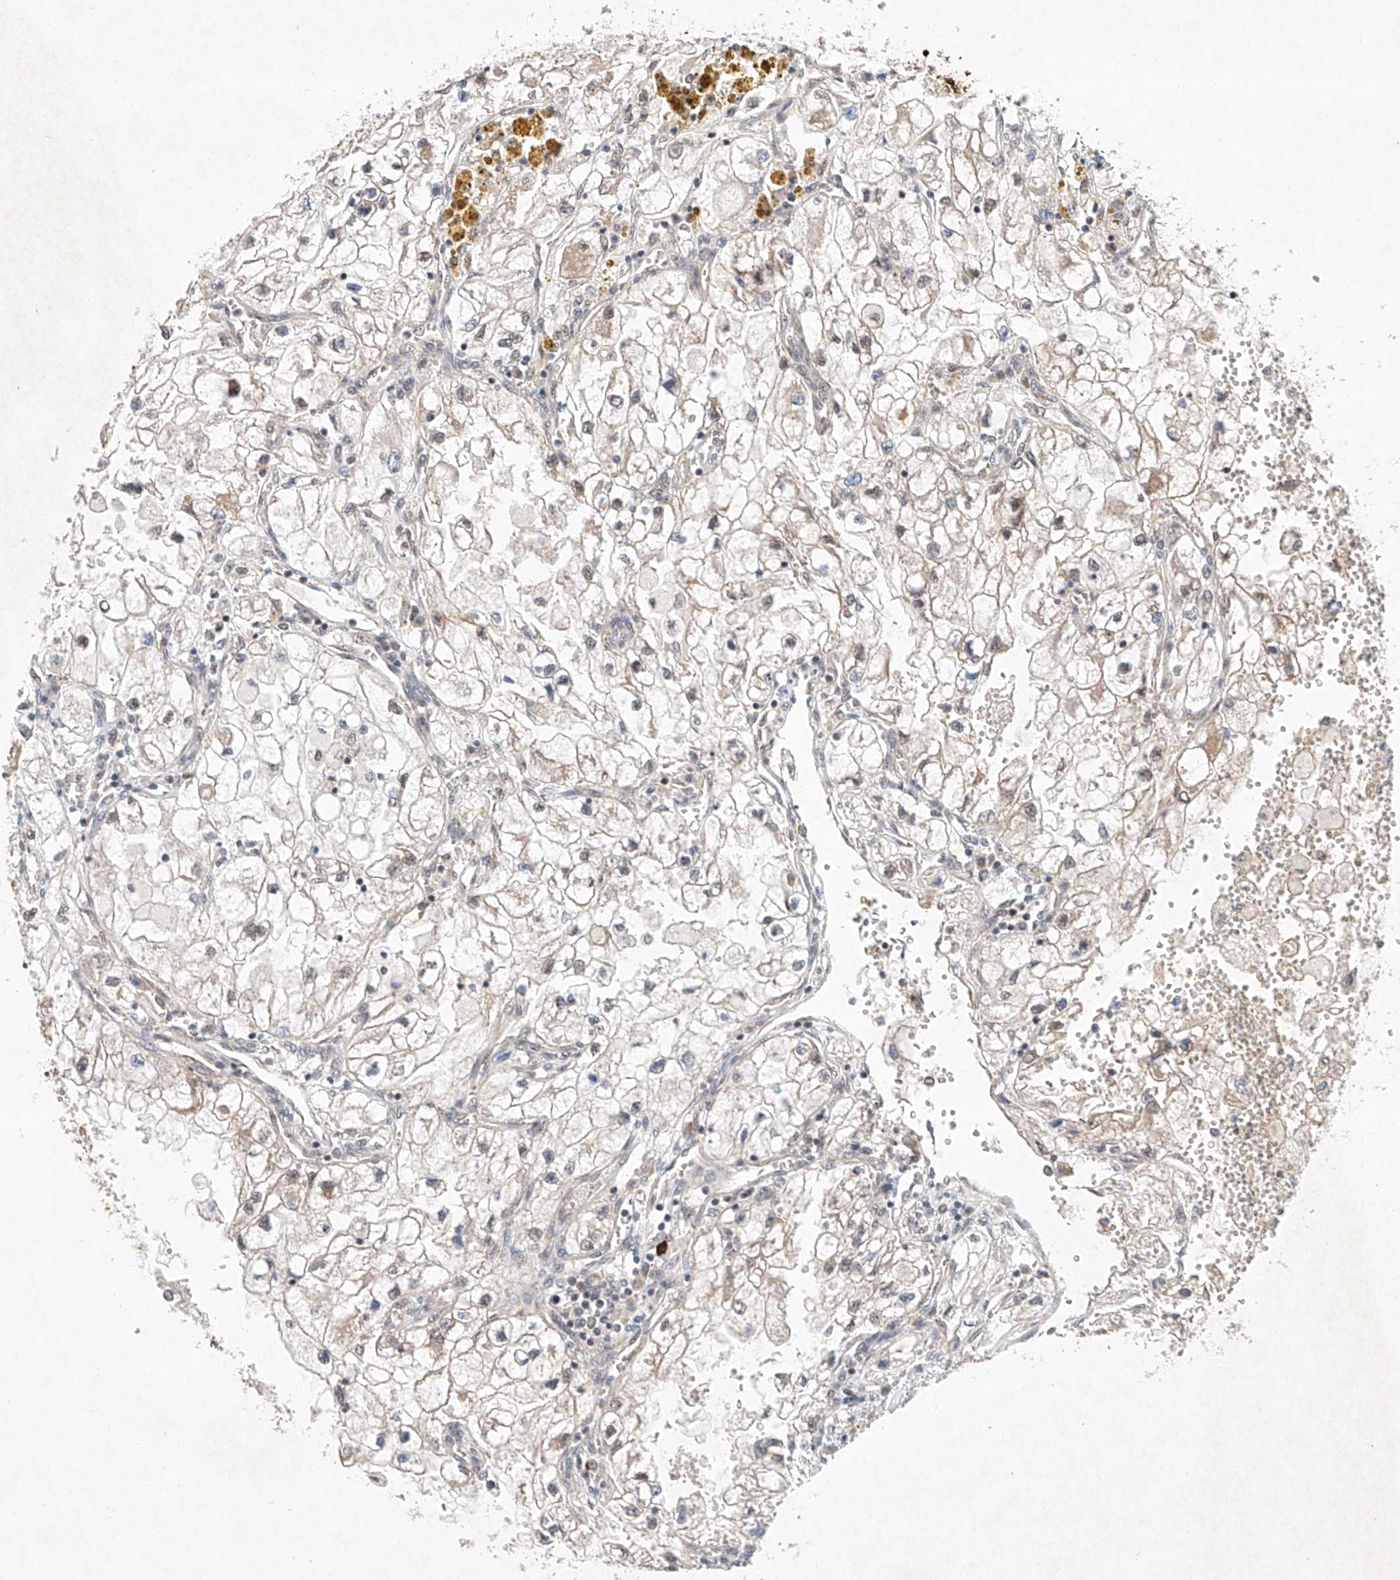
{"staining": {"intensity": "weak", "quantity": "<25%", "location": "cytoplasmic/membranous"}, "tissue": "renal cancer", "cell_type": "Tumor cells", "image_type": "cancer", "snomed": [{"axis": "morphology", "description": "Adenocarcinoma, NOS"}, {"axis": "topography", "description": "Kidney"}], "caption": "The image shows no significant expression in tumor cells of renal adenocarcinoma.", "gene": "FASTK", "patient": {"sex": "female", "age": 70}}